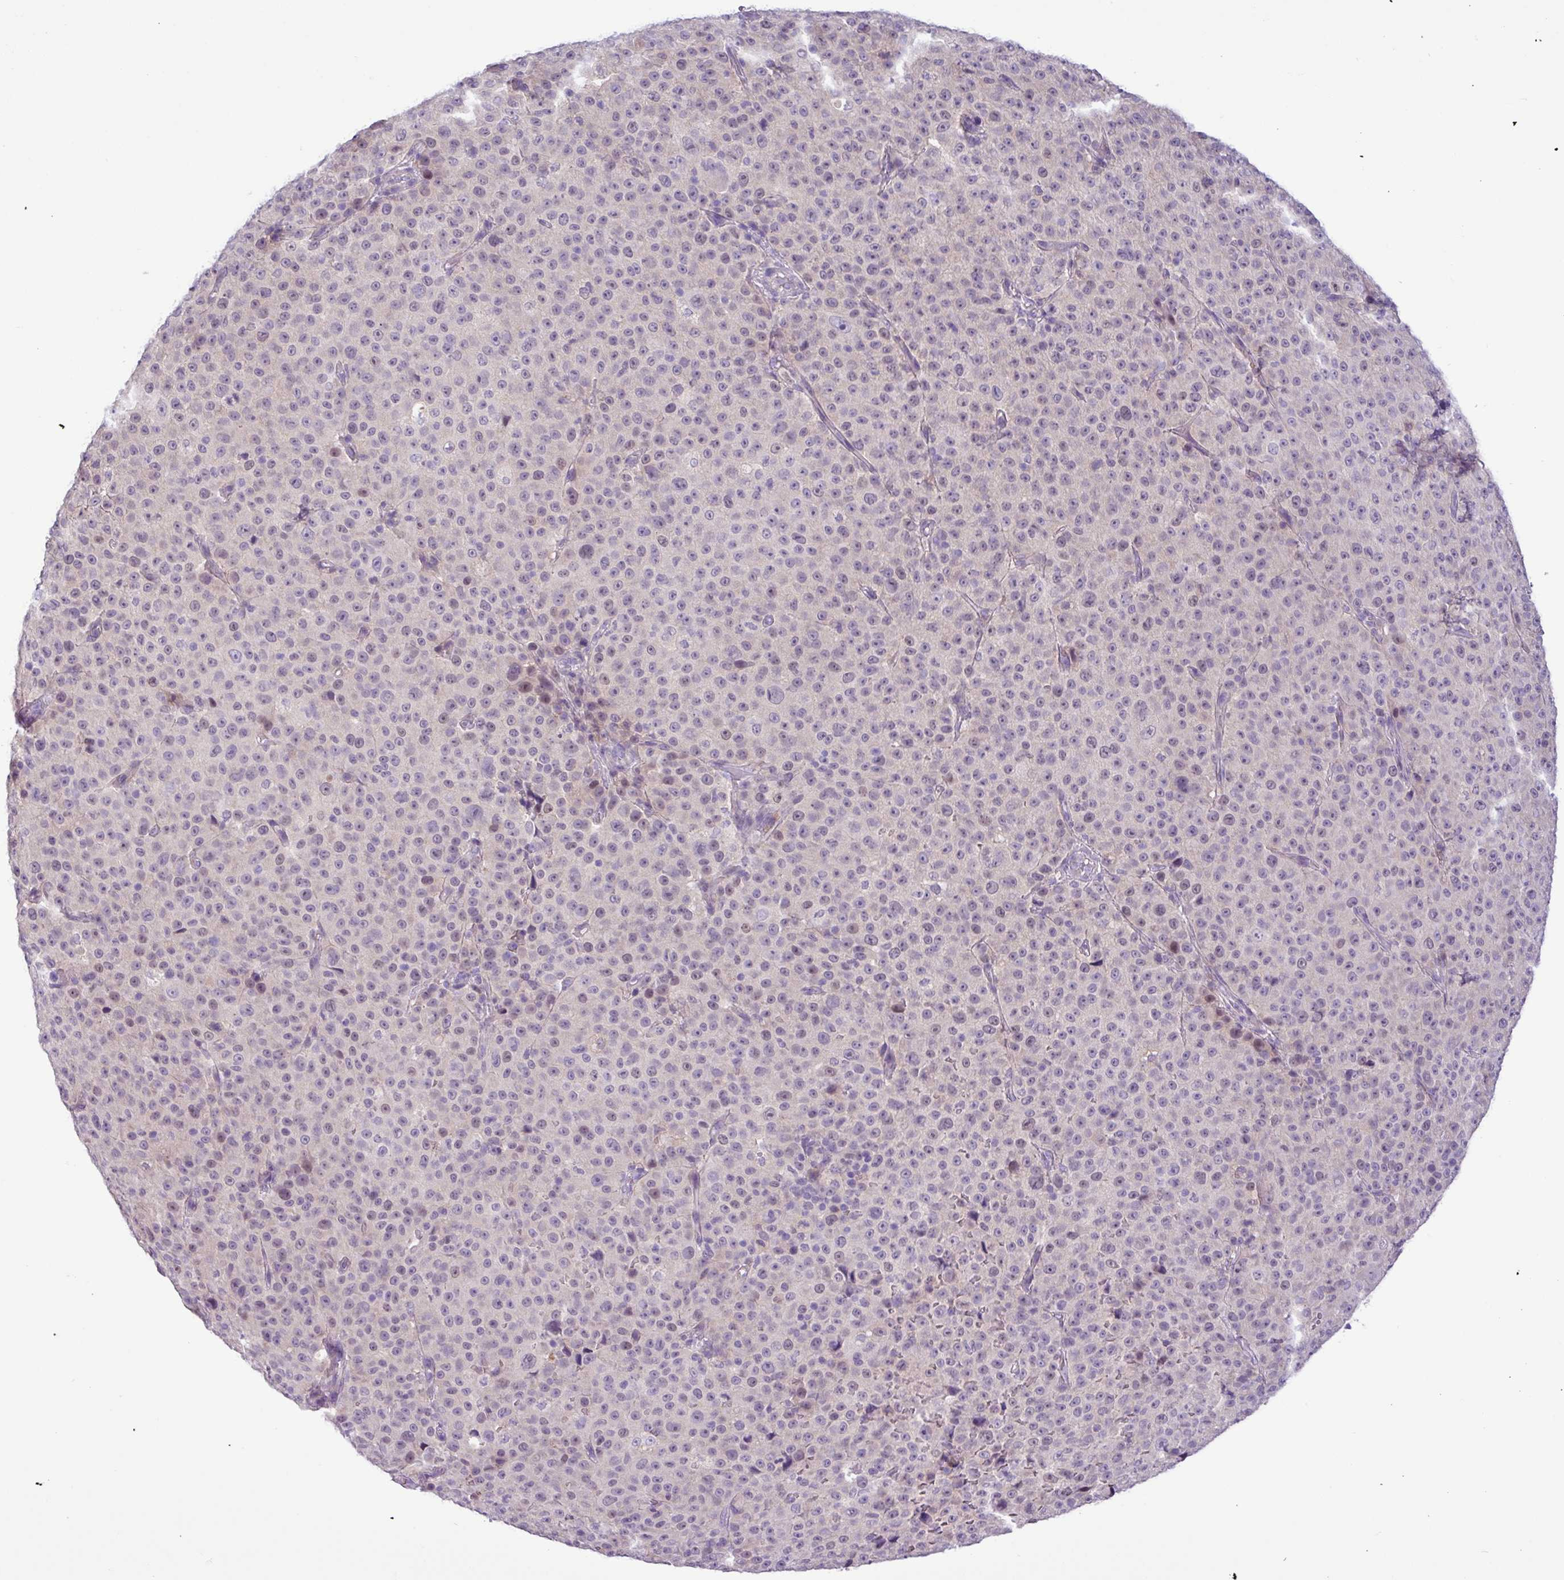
{"staining": {"intensity": "weak", "quantity": "<25%", "location": "nuclear"}, "tissue": "melanoma", "cell_type": "Tumor cells", "image_type": "cancer", "snomed": [{"axis": "morphology", "description": "Malignant melanoma, Metastatic site"}, {"axis": "topography", "description": "Skin"}, {"axis": "topography", "description": "Lymph node"}], "caption": "Histopathology image shows no significant protein expression in tumor cells of malignant melanoma (metastatic site).", "gene": "TONSL", "patient": {"sex": "male", "age": 66}}